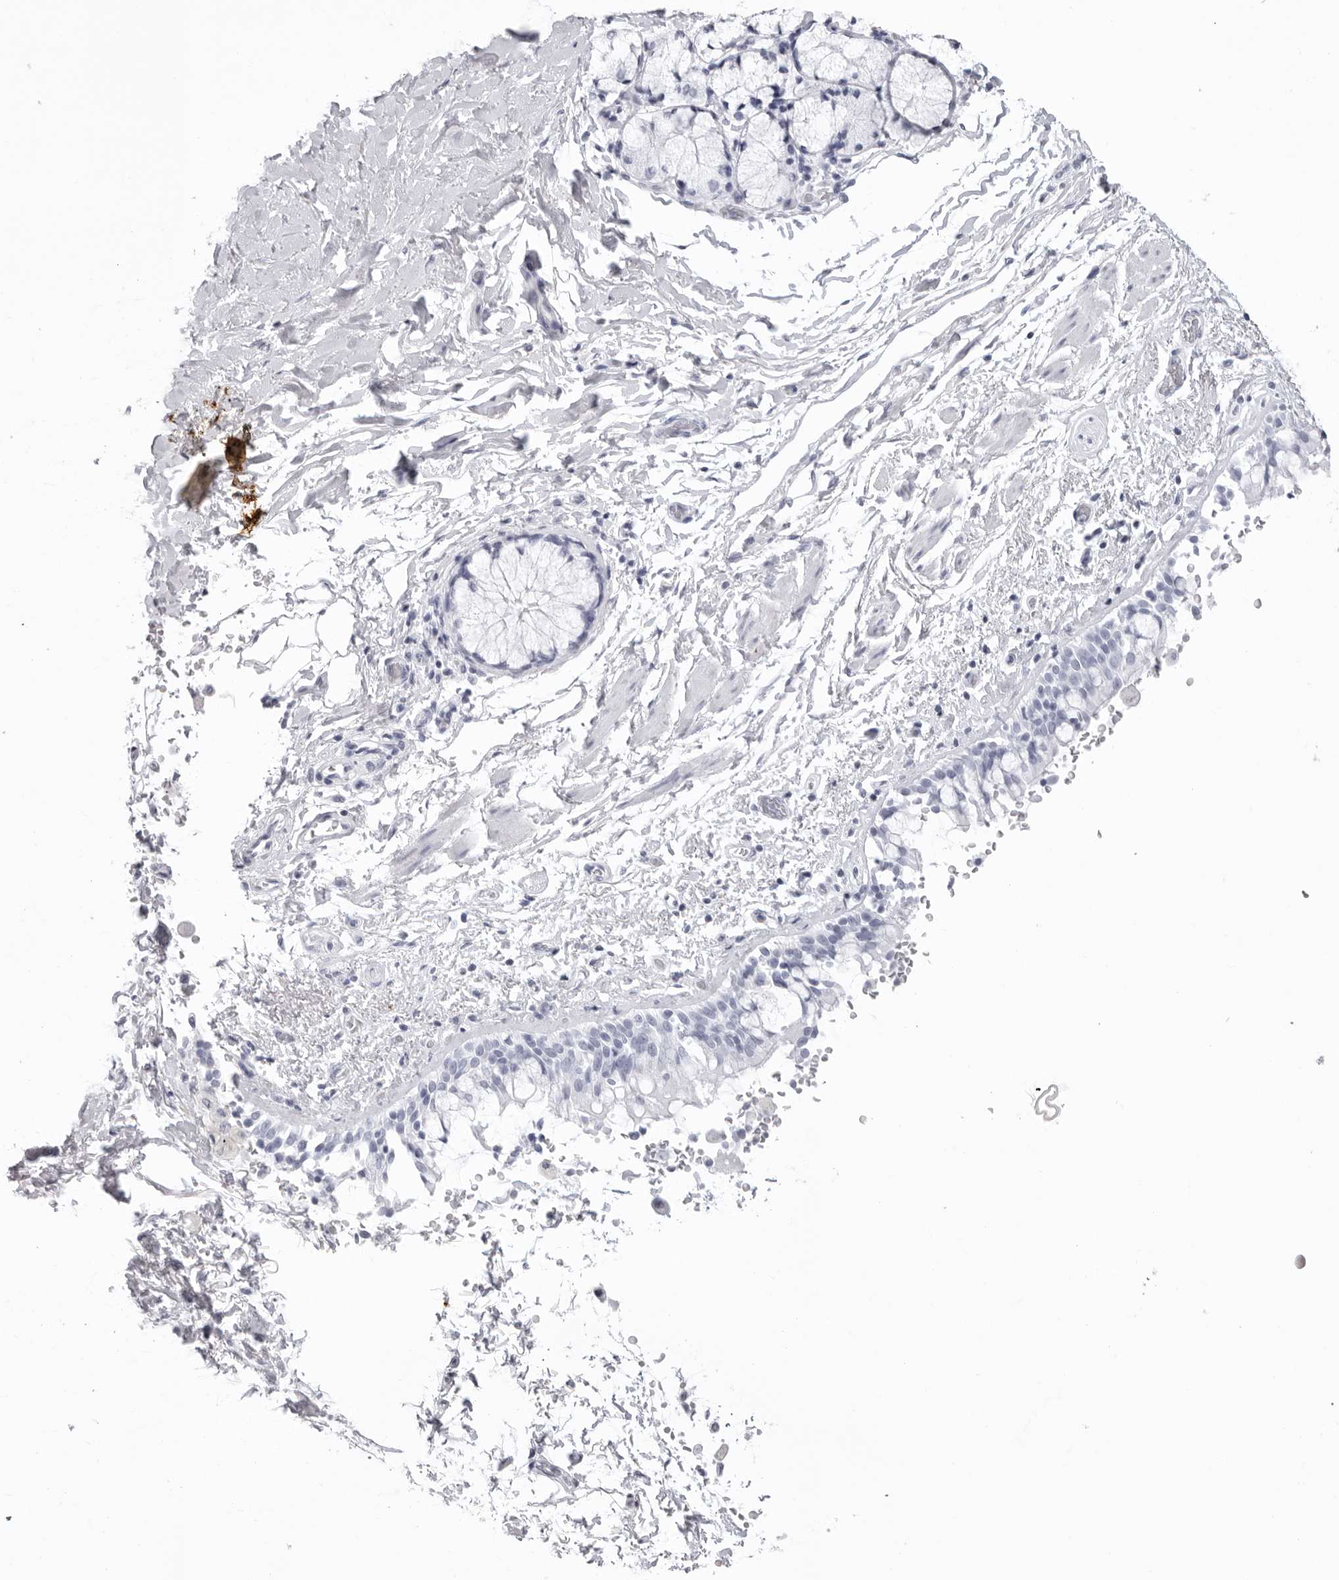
{"staining": {"intensity": "negative", "quantity": "none", "location": "none"}, "tissue": "bronchus", "cell_type": "Respiratory epithelial cells", "image_type": "normal", "snomed": [{"axis": "morphology", "description": "Normal tissue, NOS"}, {"axis": "morphology", "description": "Inflammation, NOS"}, {"axis": "topography", "description": "Cartilage tissue"}, {"axis": "topography", "description": "Bronchus"}, {"axis": "topography", "description": "Lung"}], "caption": "IHC histopathology image of benign bronchus: human bronchus stained with DAB demonstrates no significant protein positivity in respiratory epithelial cells.", "gene": "KLK9", "patient": {"sex": "female", "age": 64}}